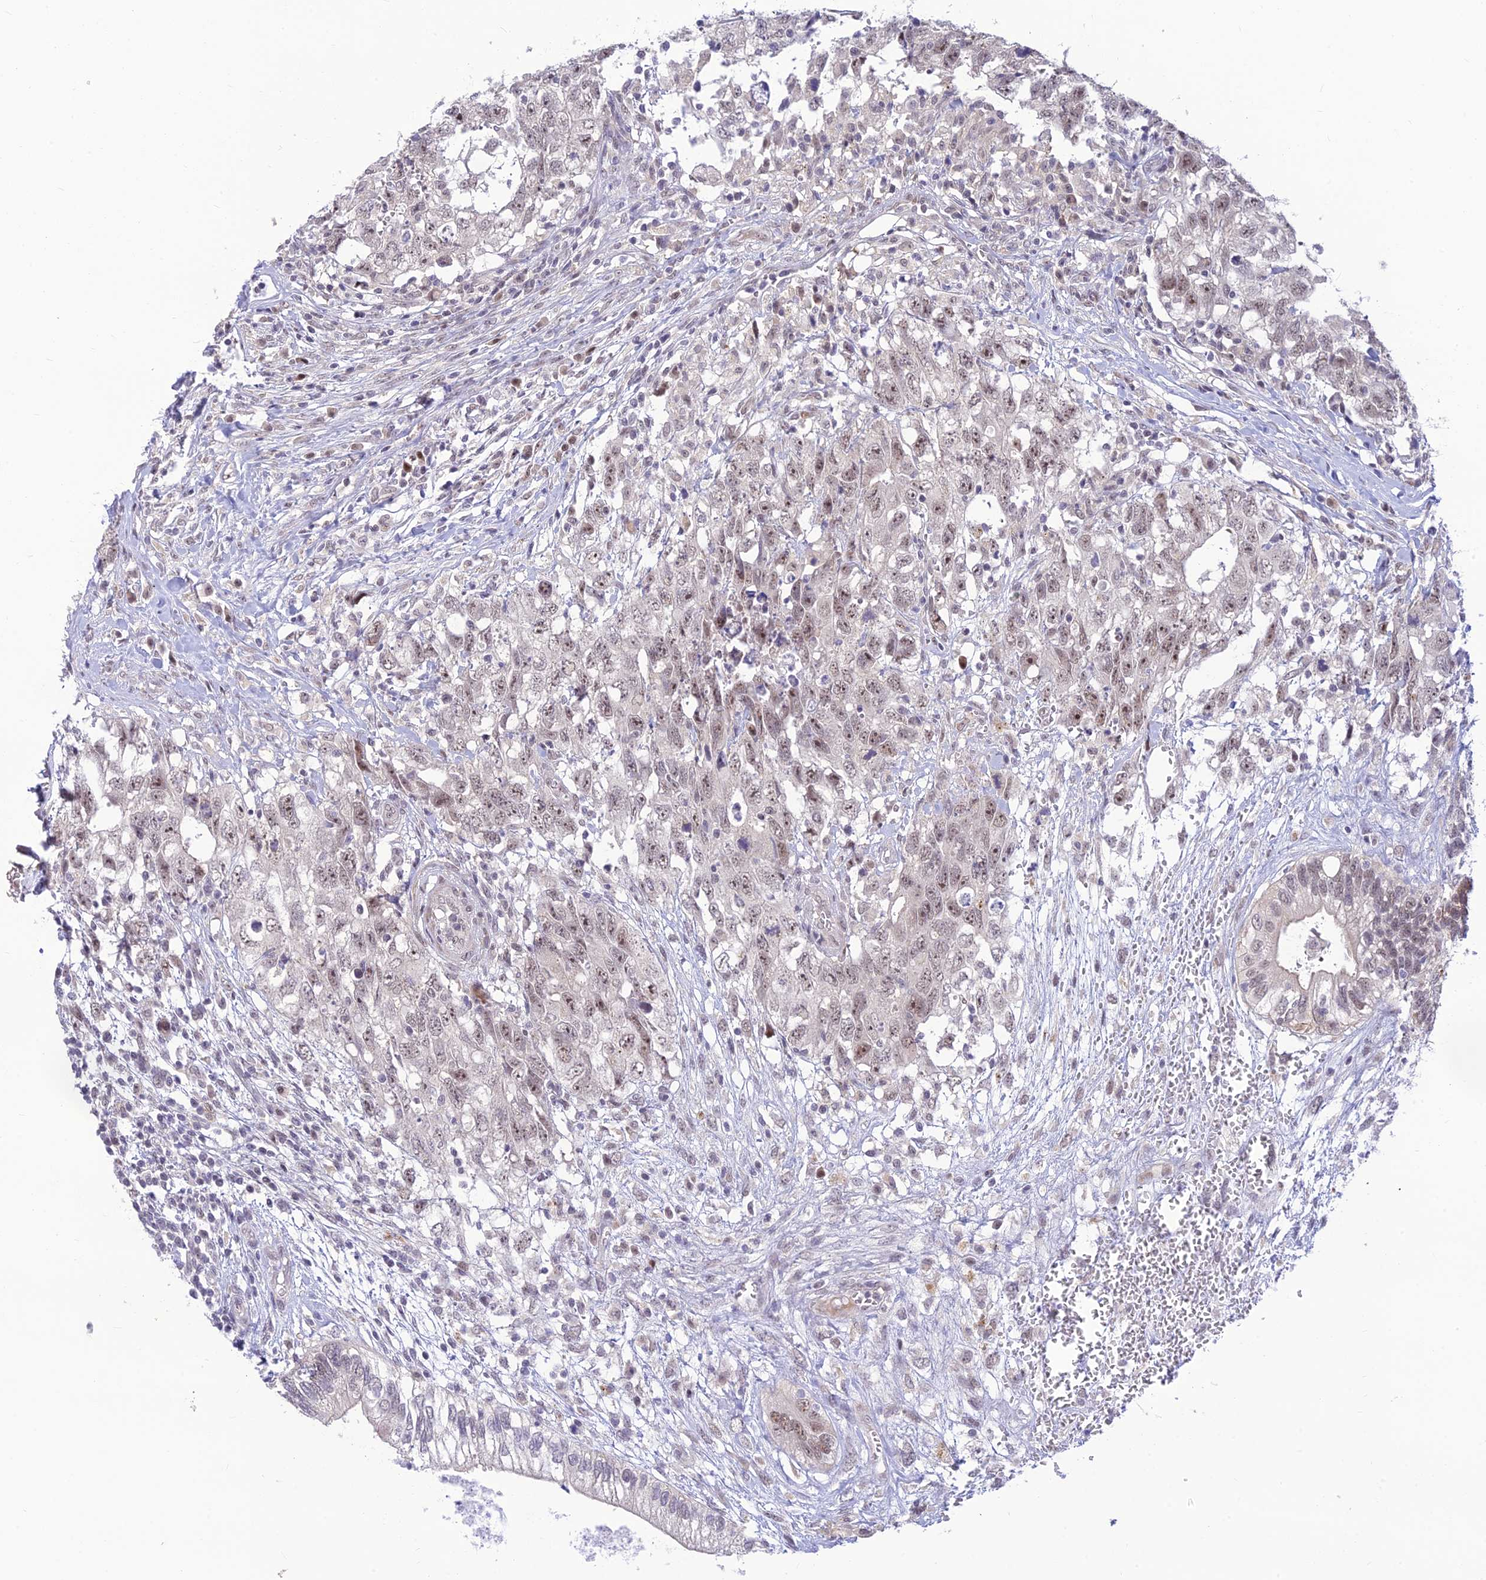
{"staining": {"intensity": "weak", "quantity": "<25%", "location": "nuclear"}, "tissue": "testis cancer", "cell_type": "Tumor cells", "image_type": "cancer", "snomed": [{"axis": "morphology", "description": "Seminoma, NOS"}, {"axis": "morphology", "description": "Carcinoma, Embryonal, NOS"}, {"axis": "topography", "description": "Testis"}], "caption": "Protein analysis of testis seminoma exhibits no significant expression in tumor cells.", "gene": "ASPDH", "patient": {"sex": "male", "age": 29}}